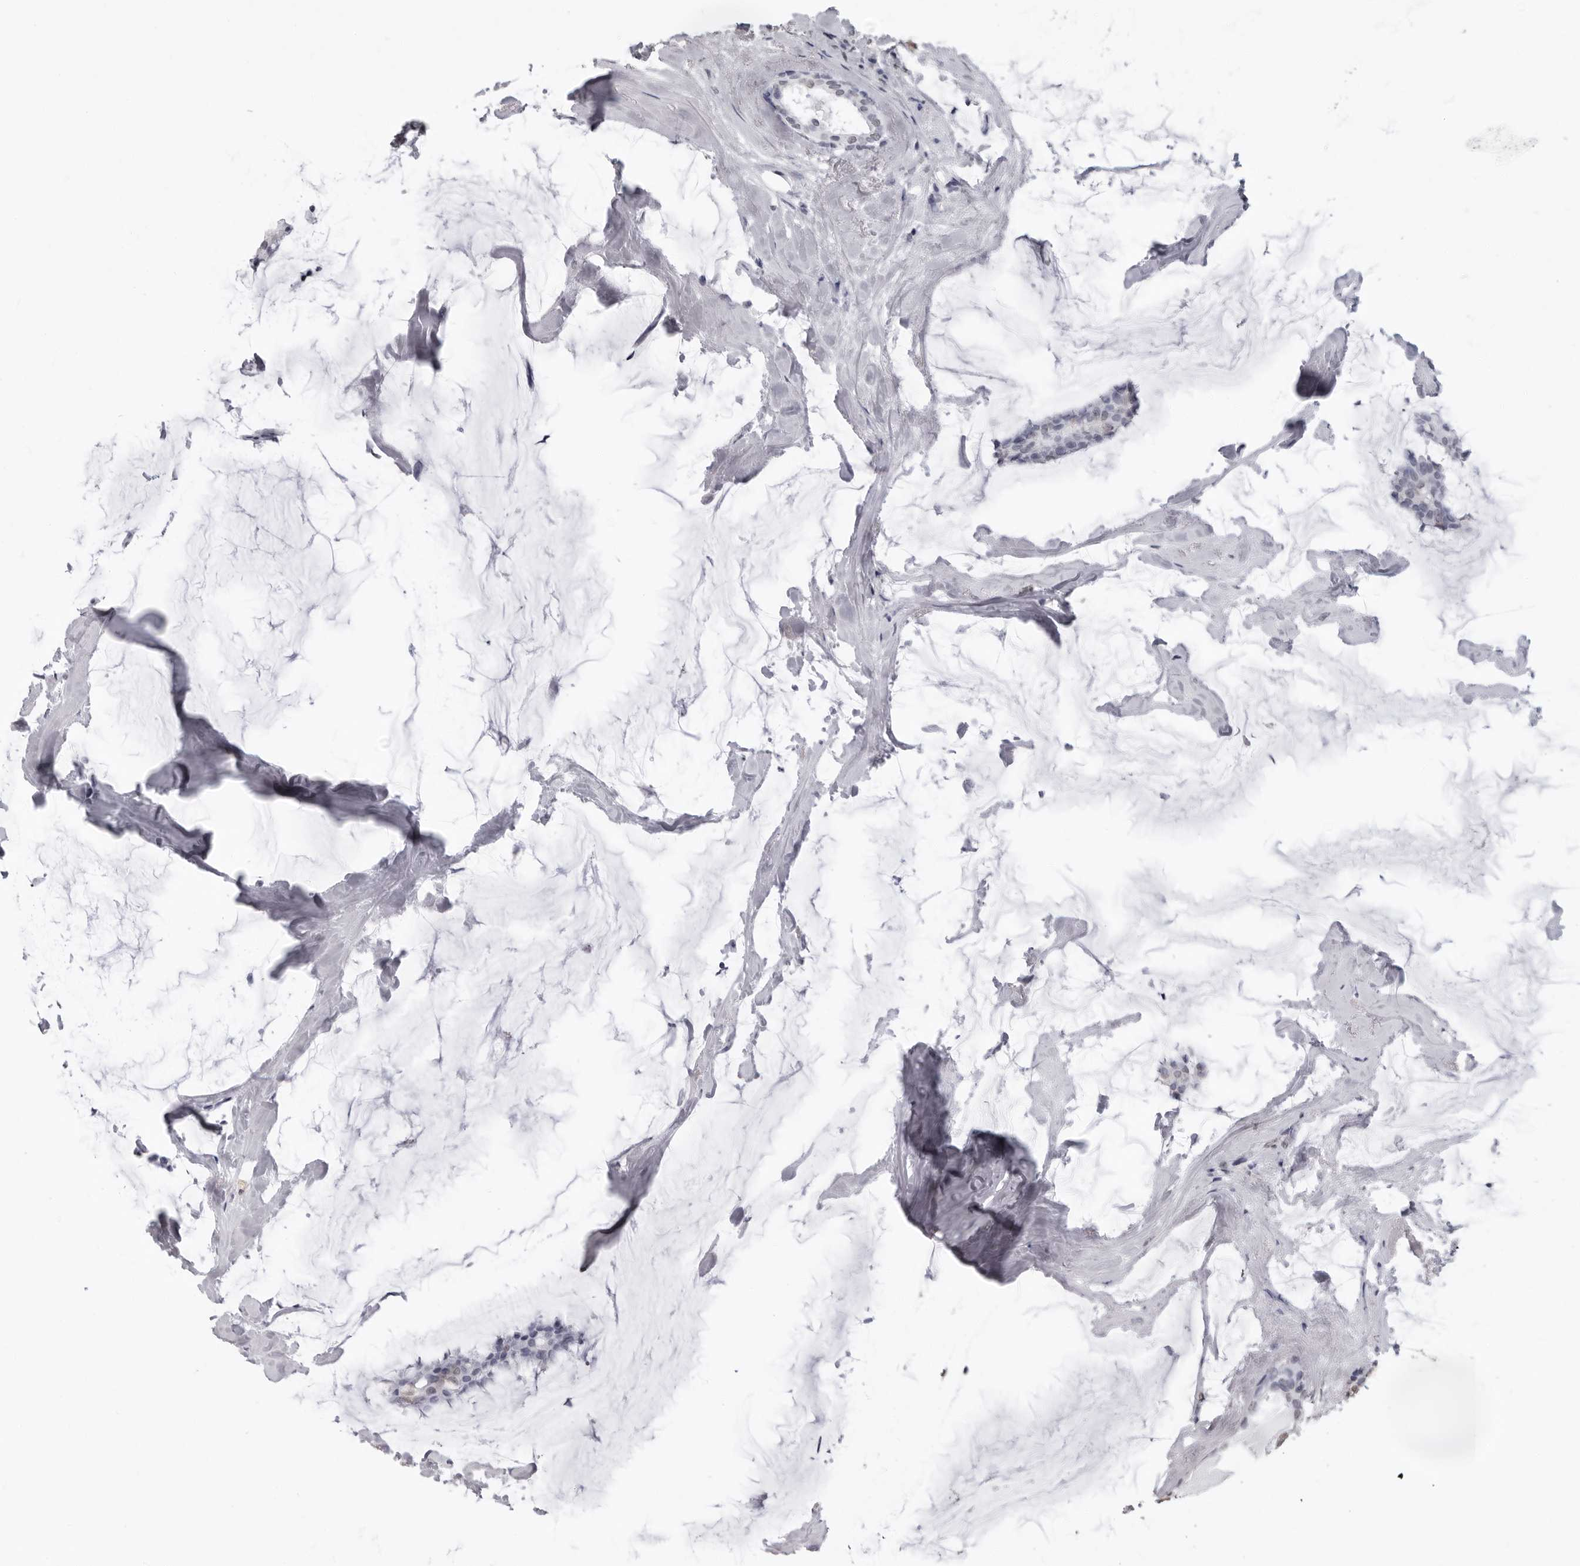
{"staining": {"intensity": "negative", "quantity": "none", "location": "none"}, "tissue": "breast cancer", "cell_type": "Tumor cells", "image_type": "cancer", "snomed": [{"axis": "morphology", "description": "Duct carcinoma"}, {"axis": "topography", "description": "Breast"}], "caption": "This is a photomicrograph of IHC staining of breast cancer, which shows no expression in tumor cells. Brightfield microscopy of IHC stained with DAB (3,3'-diaminobenzidine) (brown) and hematoxylin (blue), captured at high magnification.", "gene": "HEPACAM", "patient": {"sex": "female", "age": 93}}